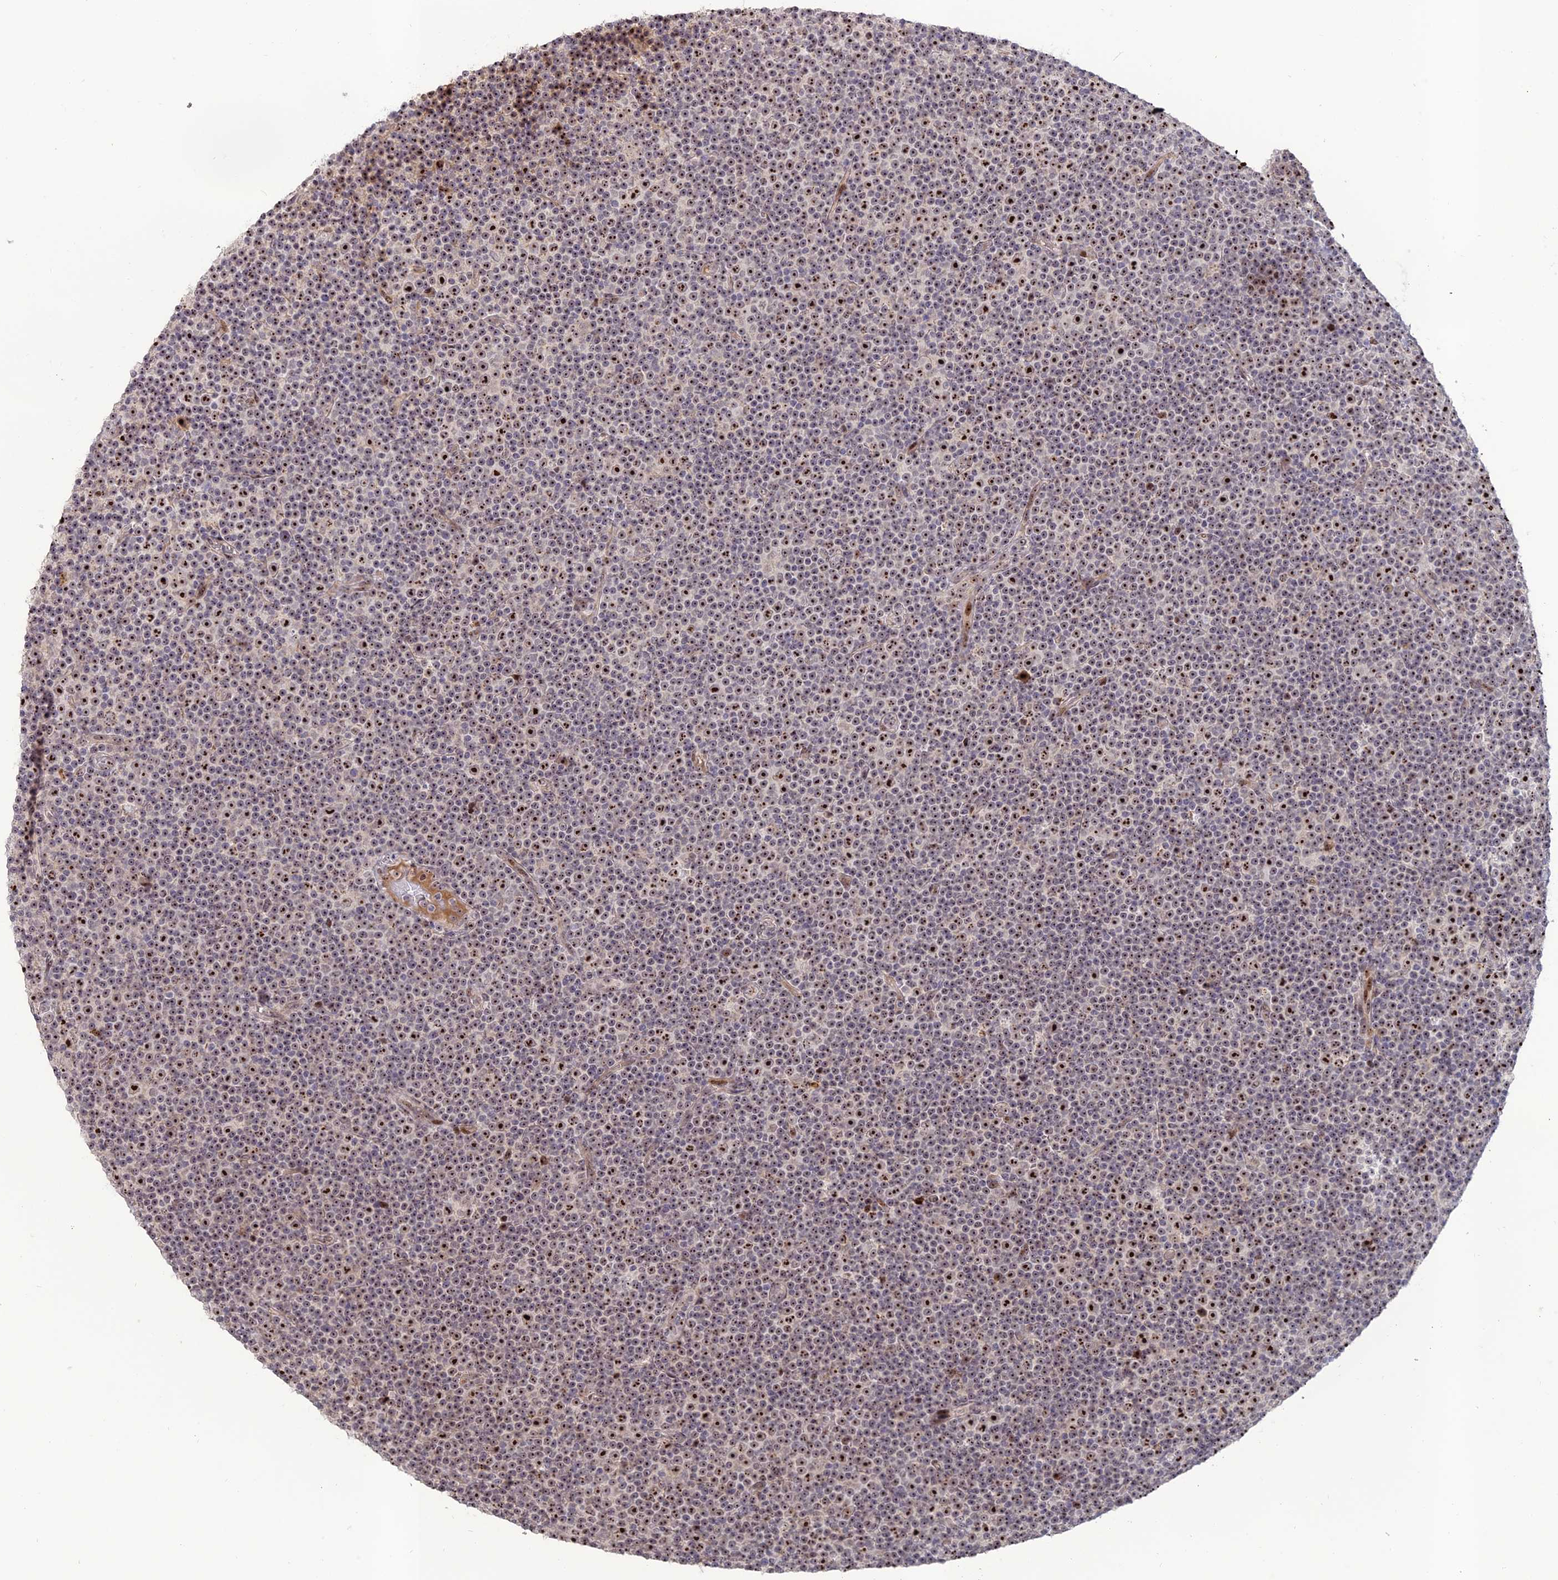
{"staining": {"intensity": "strong", "quantity": "25%-75%", "location": "nuclear"}, "tissue": "lymphoma", "cell_type": "Tumor cells", "image_type": "cancer", "snomed": [{"axis": "morphology", "description": "Malignant lymphoma, non-Hodgkin's type, Low grade"}, {"axis": "topography", "description": "Lymph node"}], "caption": "A high-resolution histopathology image shows immunohistochemistry staining of lymphoma, which reveals strong nuclear positivity in about 25%-75% of tumor cells.", "gene": "FAM131A", "patient": {"sex": "female", "age": 67}}